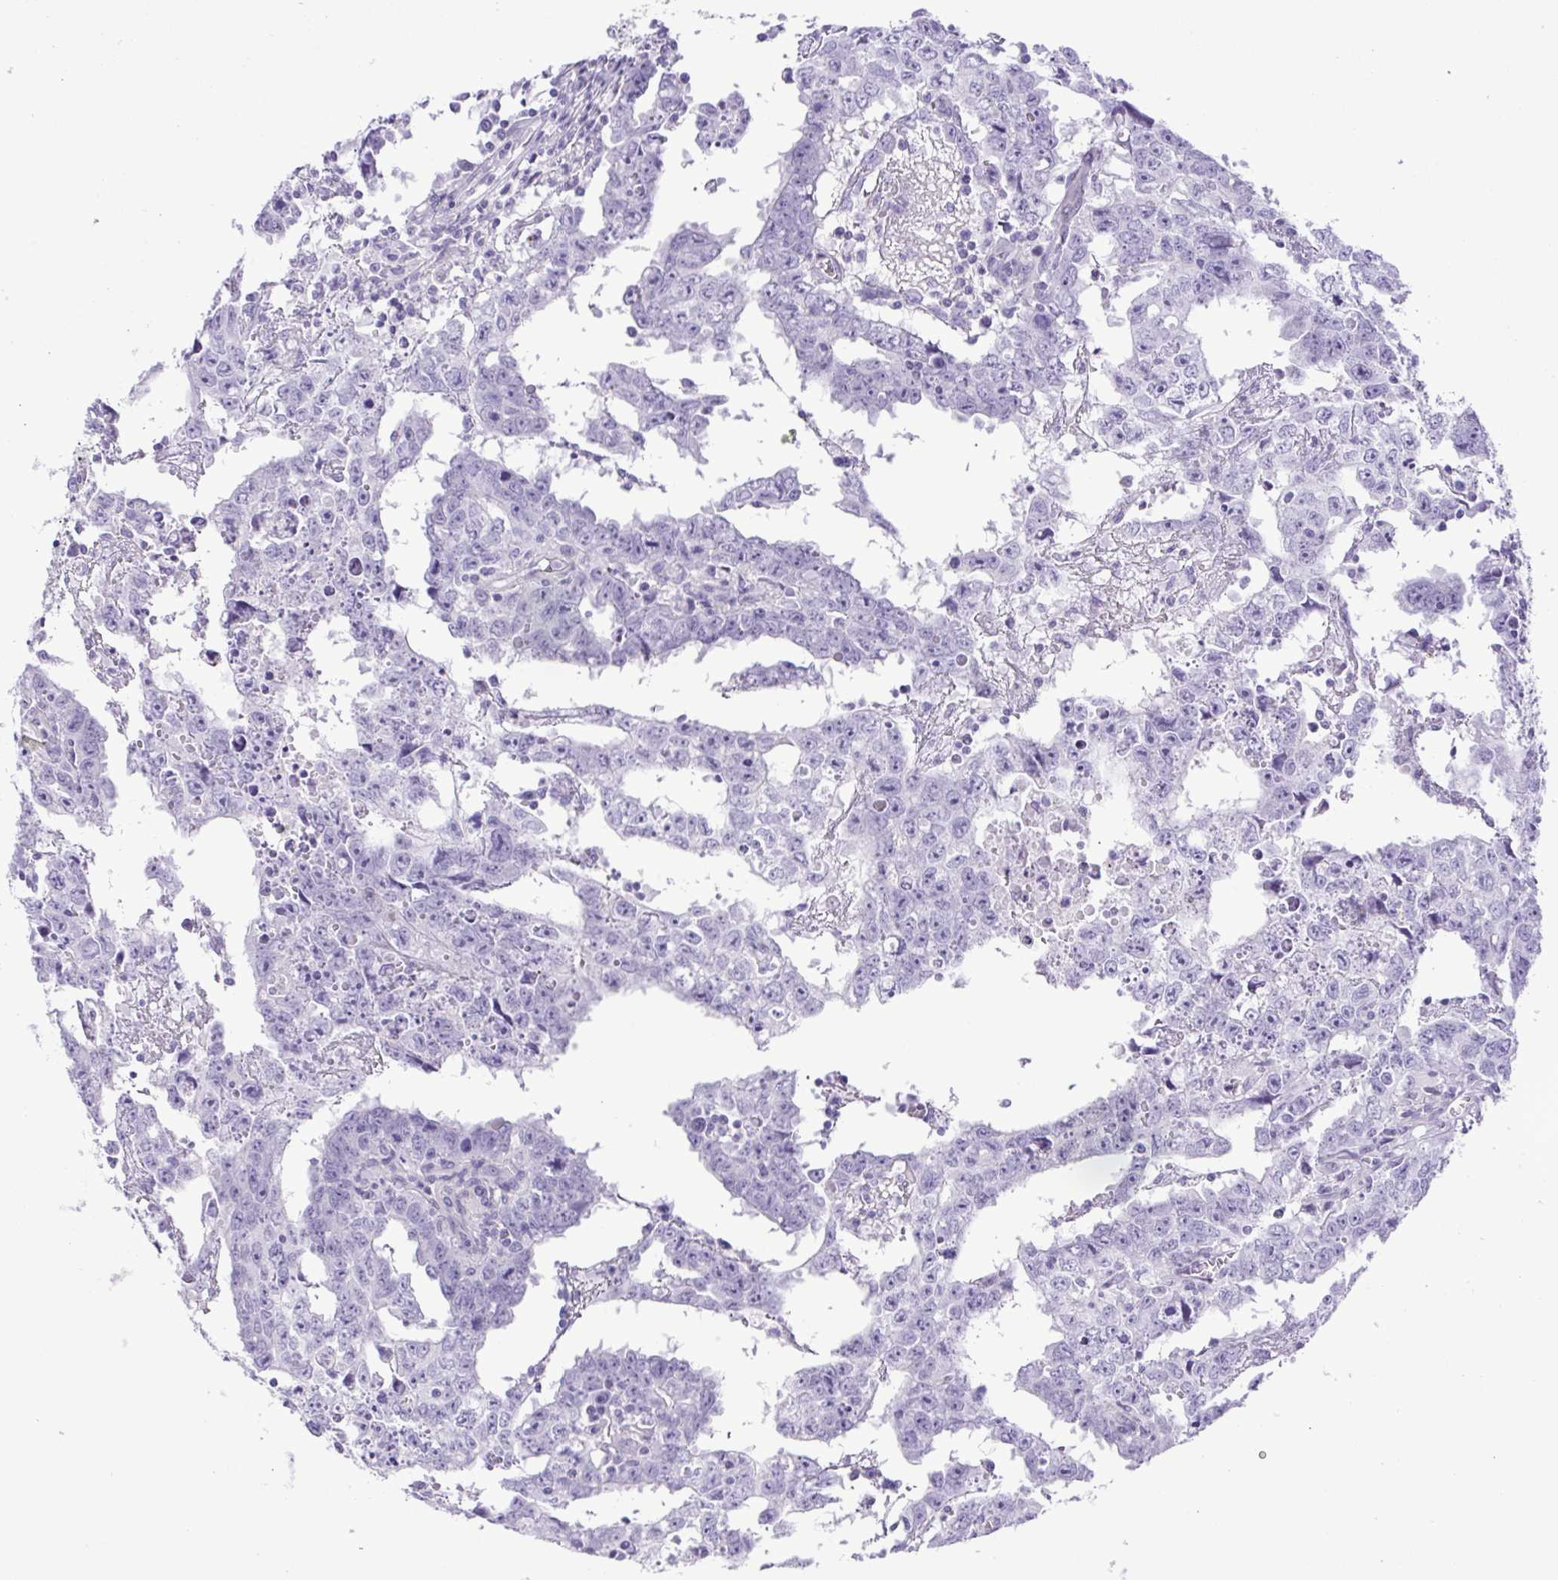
{"staining": {"intensity": "negative", "quantity": "none", "location": "none"}, "tissue": "testis cancer", "cell_type": "Tumor cells", "image_type": "cancer", "snomed": [{"axis": "morphology", "description": "Carcinoma, Embryonal, NOS"}, {"axis": "topography", "description": "Testis"}], "caption": "Tumor cells are negative for brown protein staining in testis embryonal carcinoma.", "gene": "CDSN", "patient": {"sex": "male", "age": 22}}